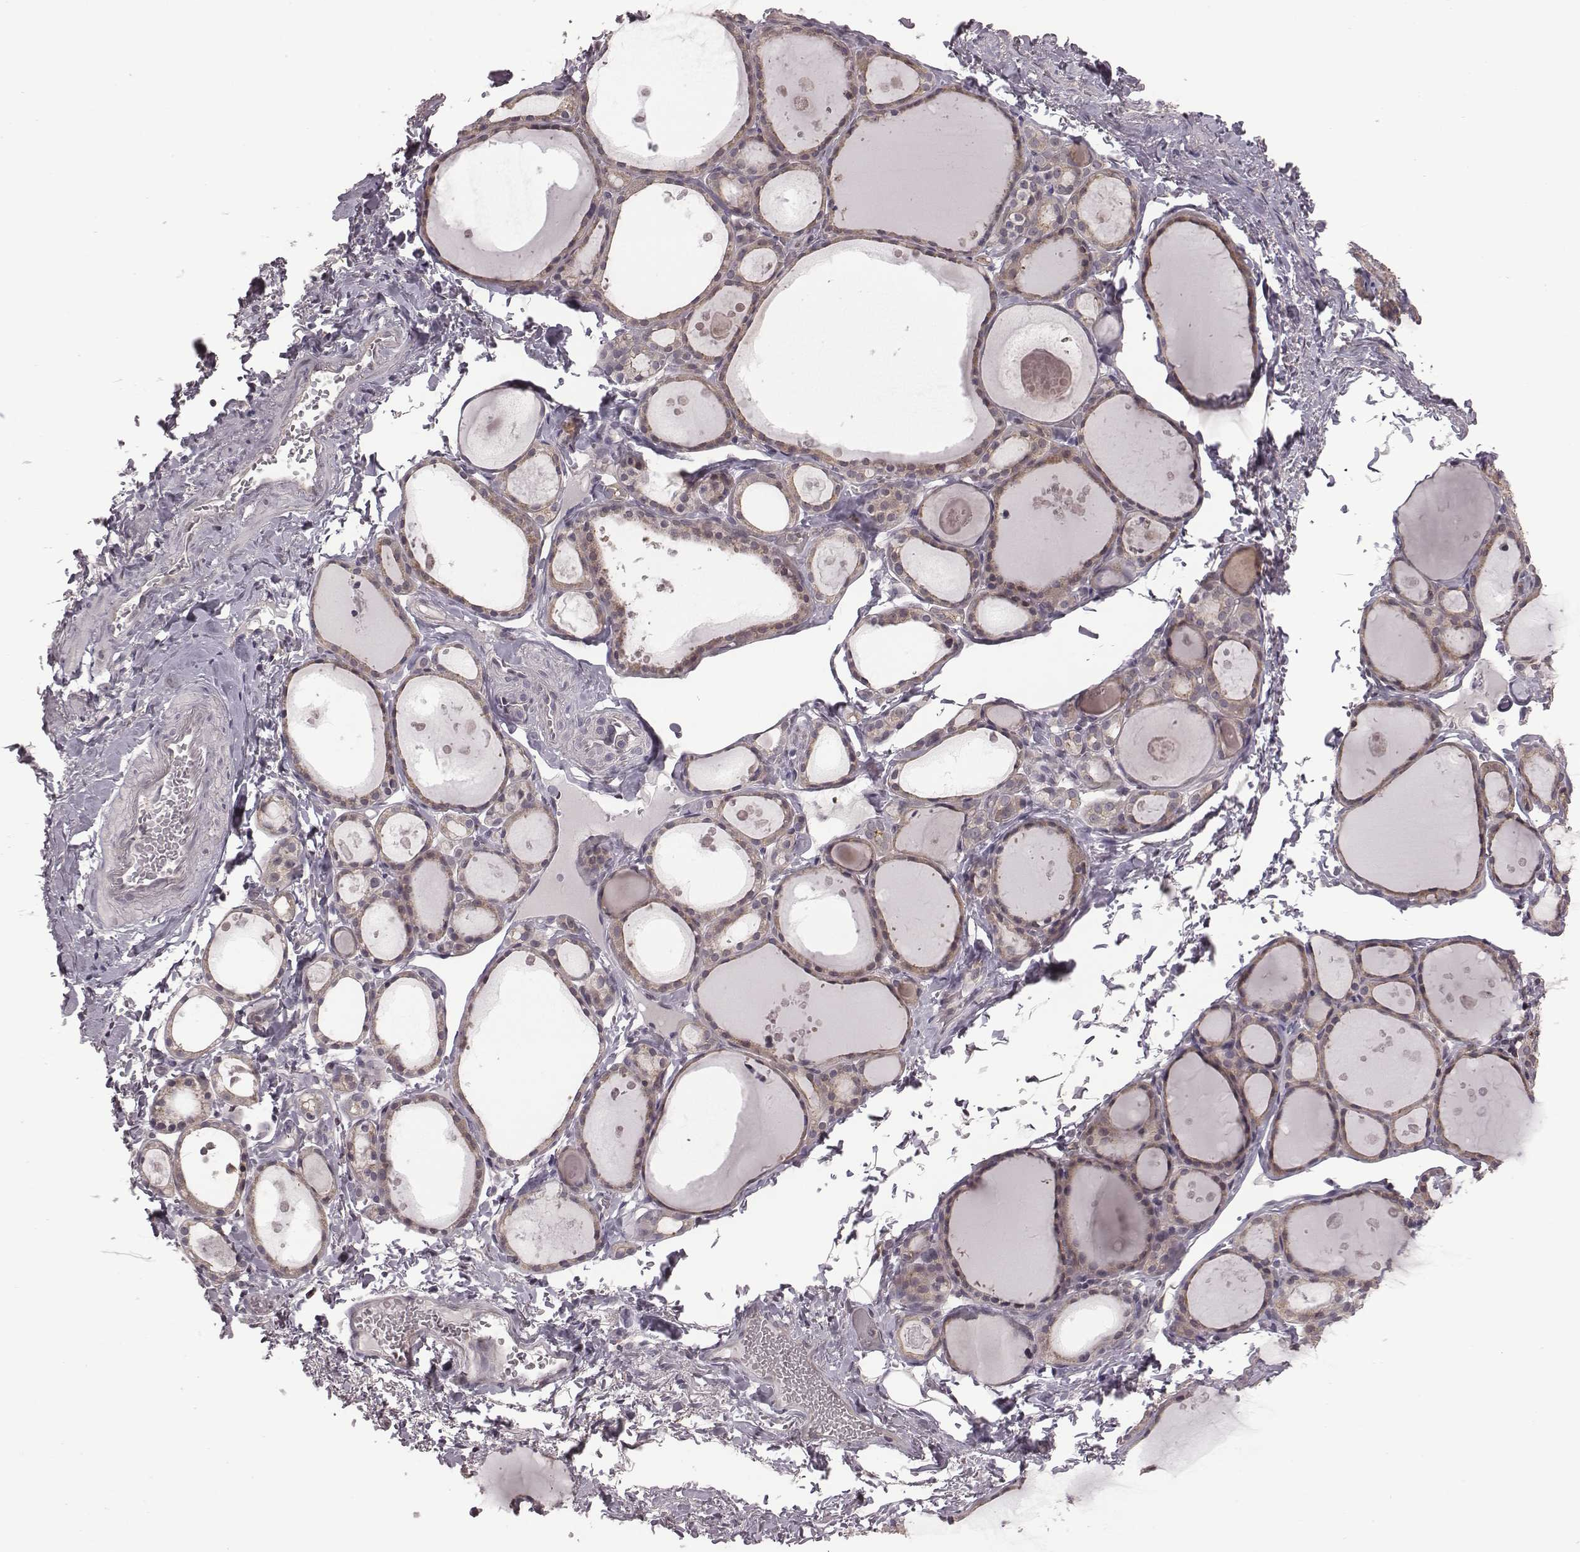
{"staining": {"intensity": "weak", "quantity": ">75%", "location": "cytoplasmic/membranous"}, "tissue": "thyroid gland", "cell_type": "Glandular cells", "image_type": "normal", "snomed": [{"axis": "morphology", "description": "Normal tissue, NOS"}, {"axis": "topography", "description": "Thyroid gland"}], "caption": "Immunohistochemical staining of benign thyroid gland reveals low levels of weak cytoplasmic/membranous positivity in about >75% of glandular cells. The staining was performed using DAB (3,3'-diaminobenzidine), with brown indicating positive protein expression. Nuclei are stained blue with hematoxylin.", "gene": "BICDL1", "patient": {"sex": "male", "age": 68}}